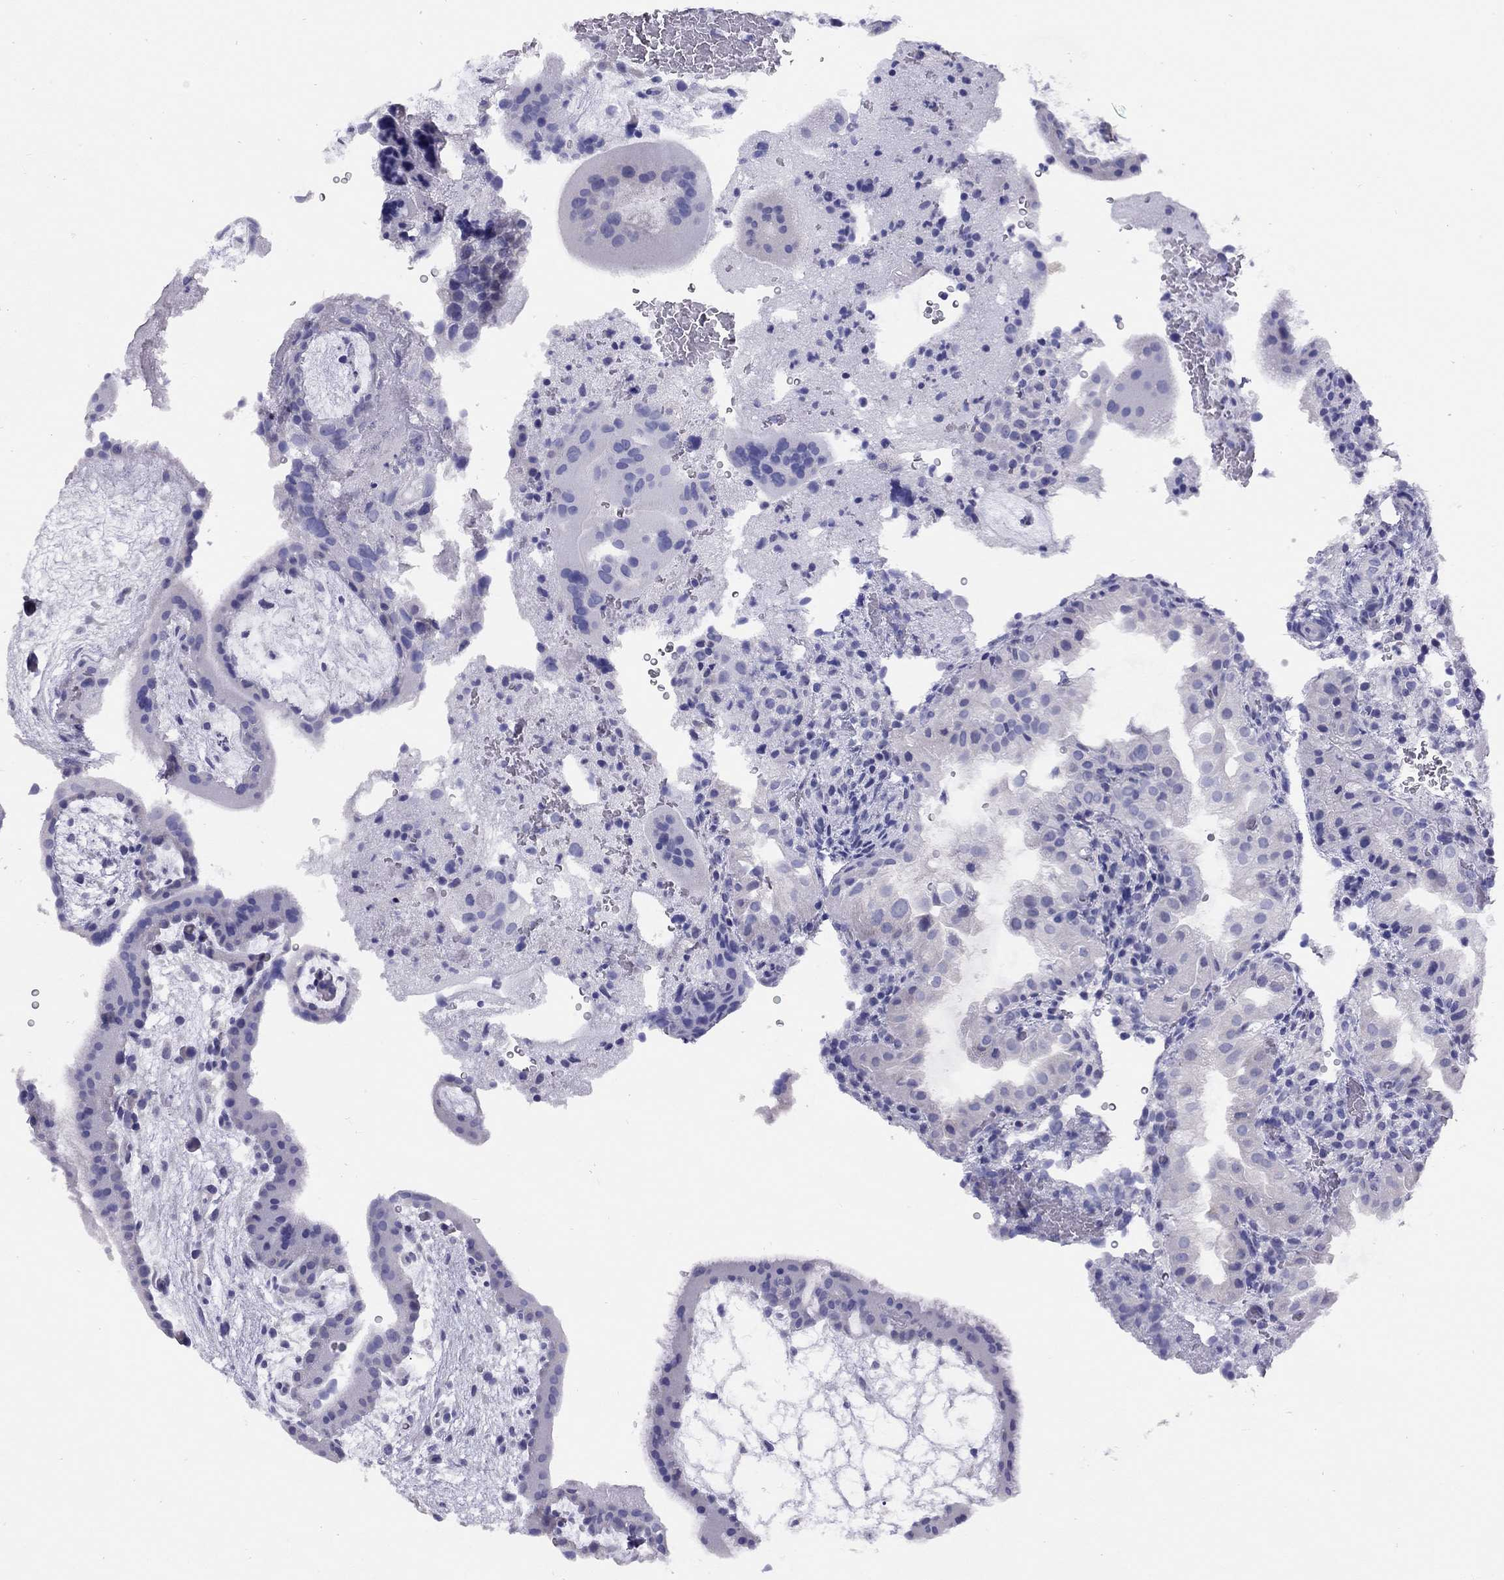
{"staining": {"intensity": "negative", "quantity": "none", "location": "none"}, "tissue": "placenta", "cell_type": "Decidual cells", "image_type": "normal", "snomed": [{"axis": "morphology", "description": "Normal tissue, NOS"}, {"axis": "topography", "description": "Placenta"}], "caption": "Decidual cells are negative for protein expression in normal human placenta. (DAB IHC visualized using brightfield microscopy, high magnification).", "gene": "LRIT2", "patient": {"sex": "female", "age": 19}}